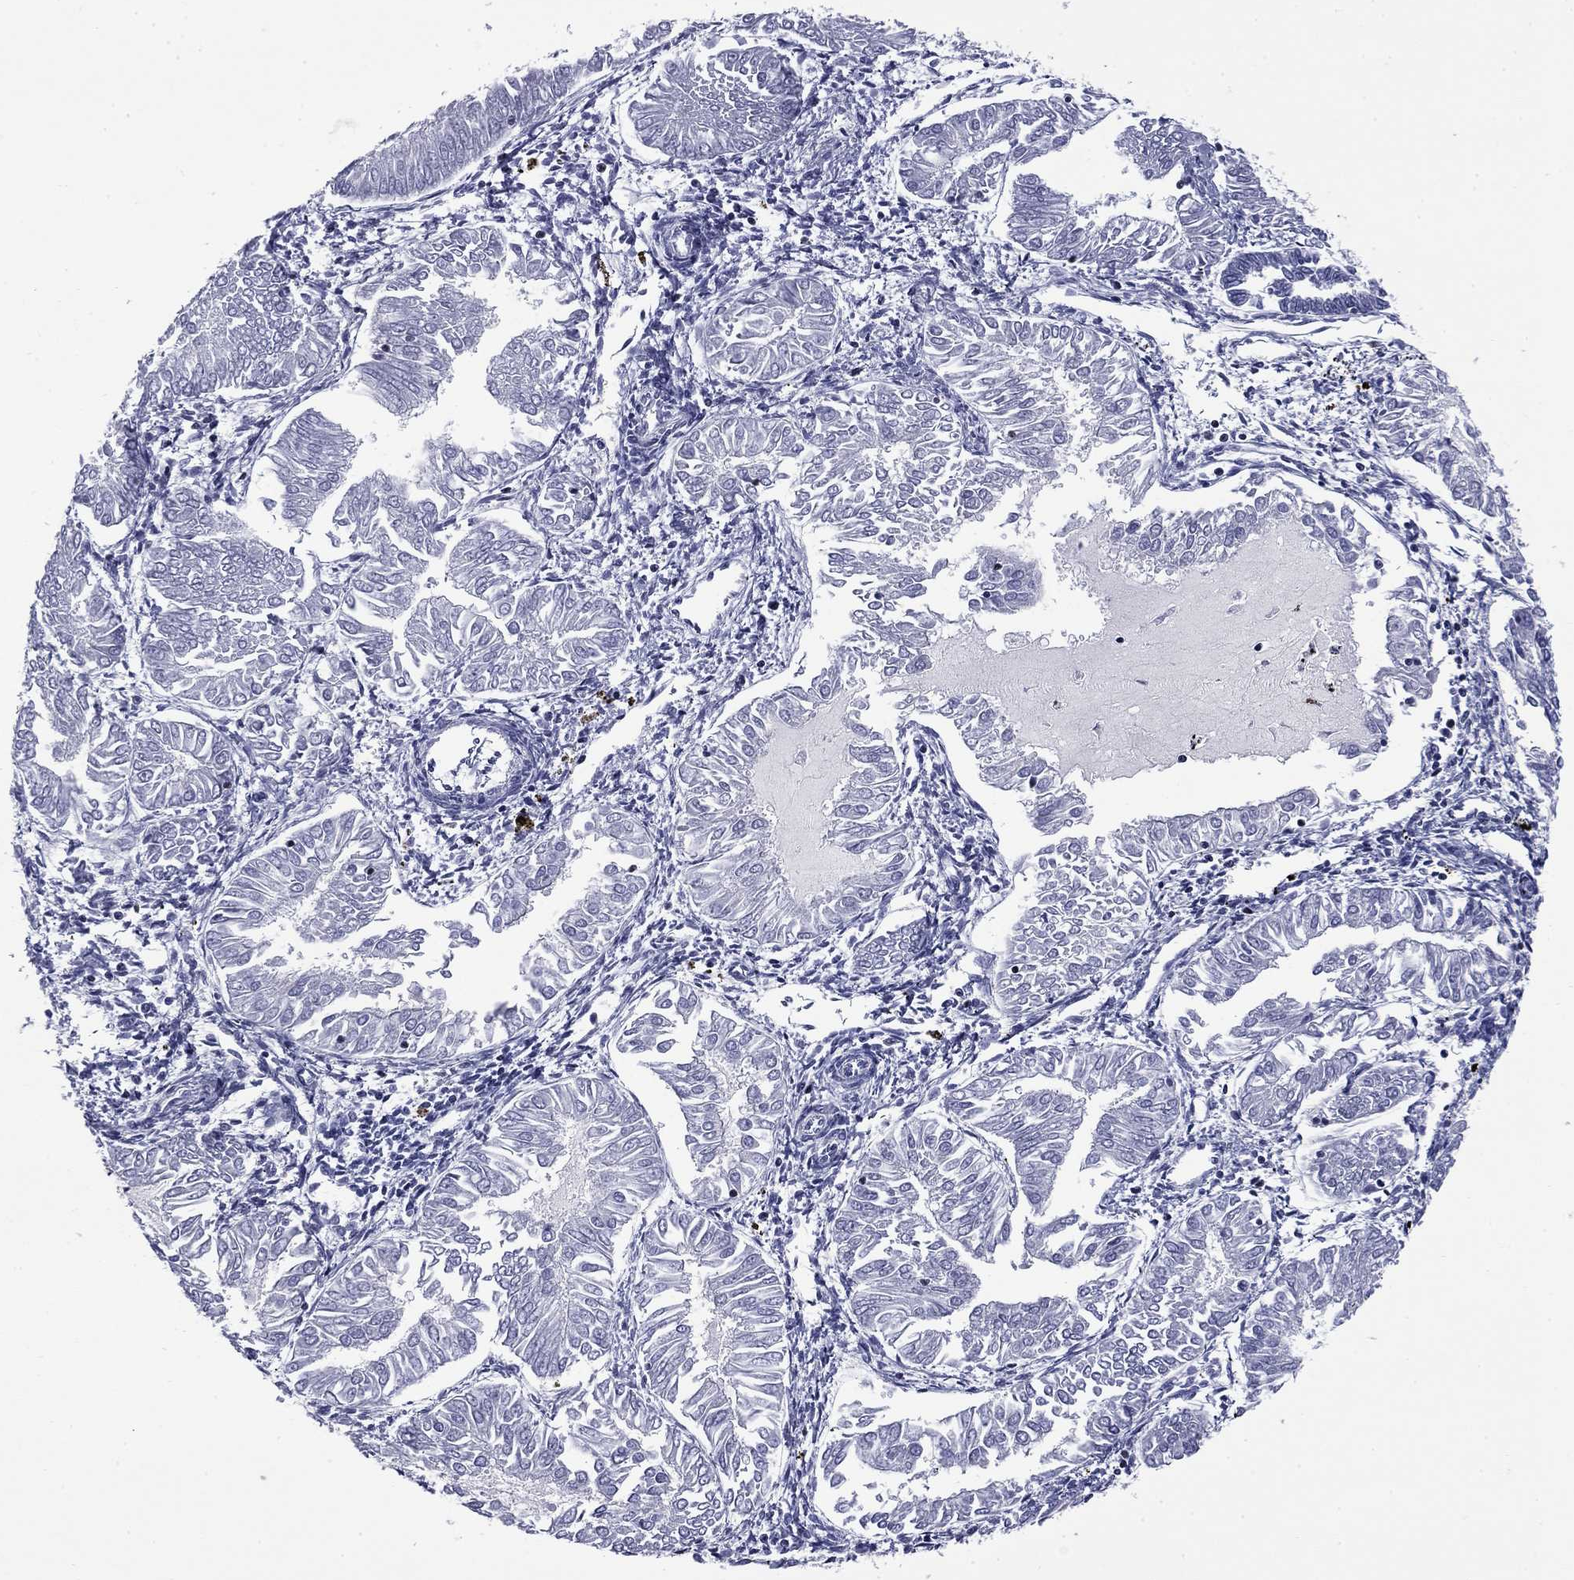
{"staining": {"intensity": "negative", "quantity": "none", "location": "none"}, "tissue": "endometrial cancer", "cell_type": "Tumor cells", "image_type": "cancer", "snomed": [{"axis": "morphology", "description": "Adenocarcinoma, NOS"}, {"axis": "topography", "description": "Endometrium"}], "caption": "The image shows no significant expression in tumor cells of endometrial cancer (adenocarcinoma). Brightfield microscopy of IHC stained with DAB (brown) and hematoxylin (blue), captured at high magnification.", "gene": "IKZF3", "patient": {"sex": "female", "age": 53}}